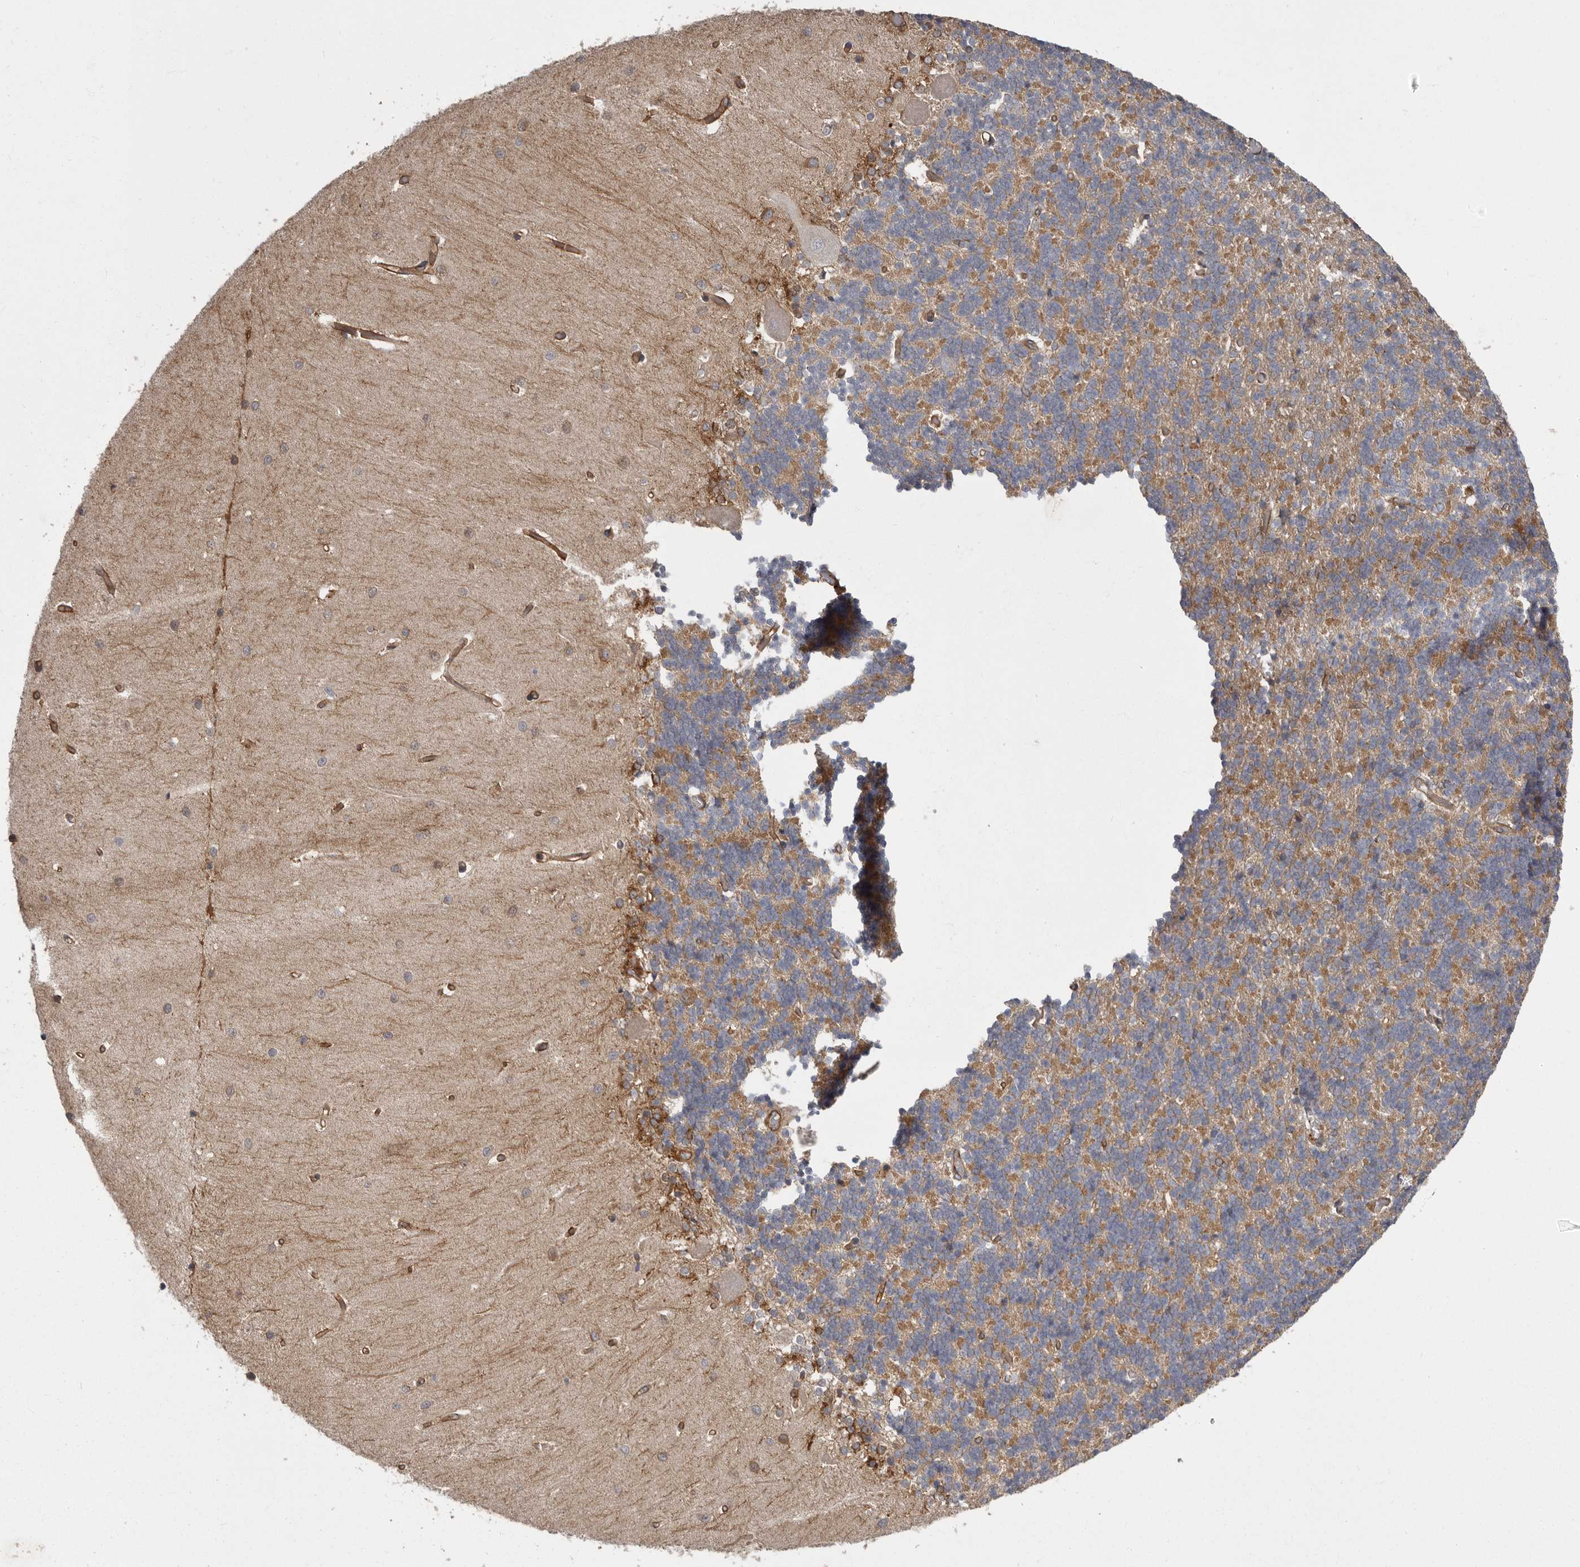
{"staining": {"intensity": "moderate", "quantity": "25%-75%", "location": "cytoplasmic/membranous"}, "tissue": "cerebellum", "cell_type": "Cells in granular layer", "image_type": "normal", "snomed": [{"axis": "morphology", "description": "Normal tissue, NOS"}, {"axis": "topography", "description": "Cerebellum"}], "caption": "Normal cerebellum exhibits moderate cytoplasmic/membranous expression in approximately 25%-75% of cells in granular layer, visualized by immunohistochemistry. The staining was performed using DAB (3,3'-diaminobenzidine) to visualize the protein expression in brown, while the nuclei were stained in blue with hematoxylin (Magnification: 20x).", "gene": "ENAH", "patient": {"sex": "male", "age": 37}}